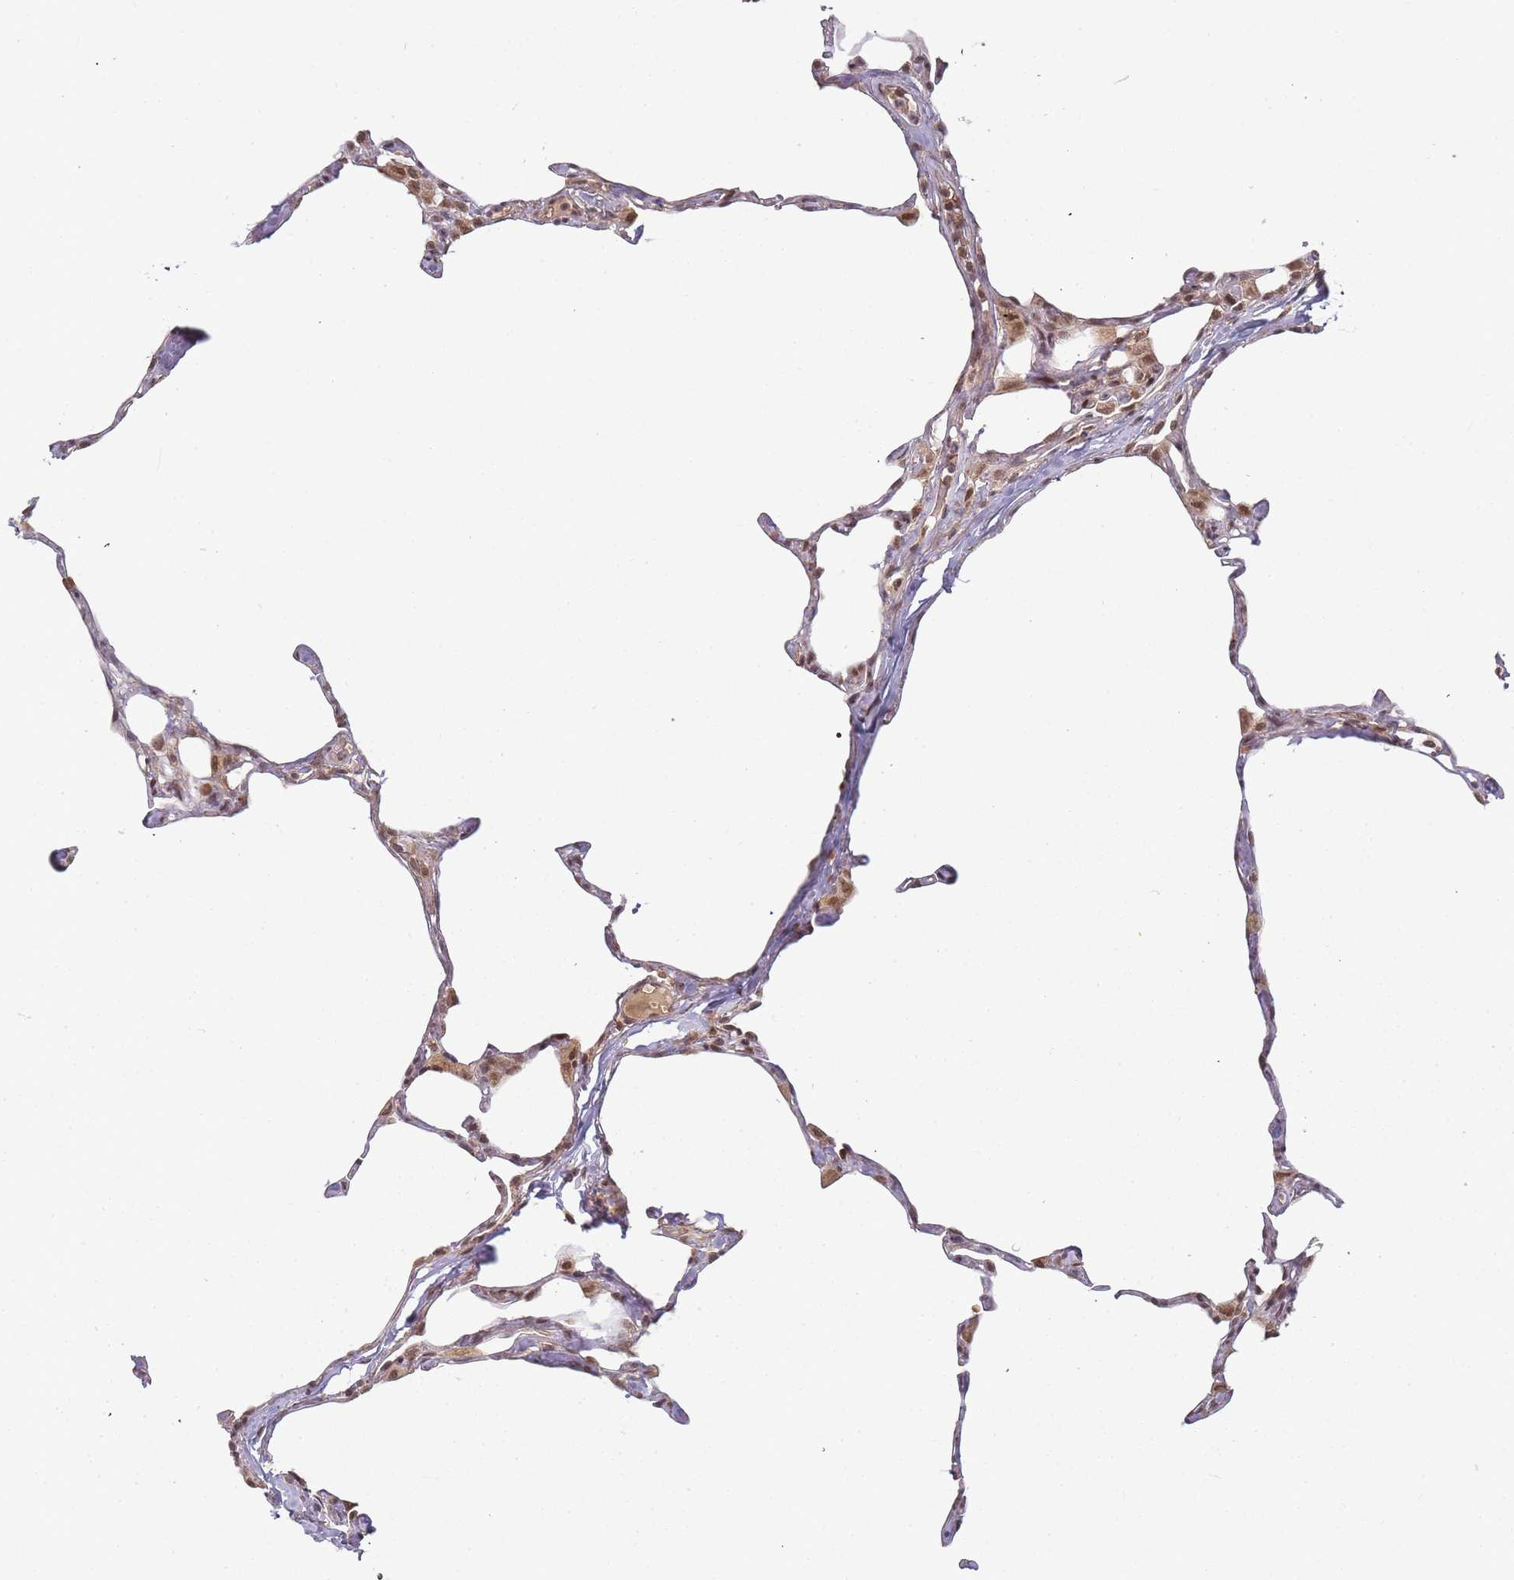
{"staining": {"intensity": "weak", "quantity": "25%-75%", "location": "cytoplasmic/membranous,nuclear"}, "tissue": "lung", "cell_type": "Alveolar cells", "image_type": "normal", "snomed": [{"axis": "morphology", "description": "Normal tissue, NOS"}, {"axis": "topography", "description": "Lung"}], "caption": "High-power microscopy captured an IHC photomicrograph of unremarkable lung, revealing weak cytoplasmic/membranous,nuclear staining in approximately 25%-75% of alveolar cells. (DAB IHC, brown staining for protein, blue staining for nuclei).", "gene": "ZNF497", "patient": {"sex": "male", "age": 65}}